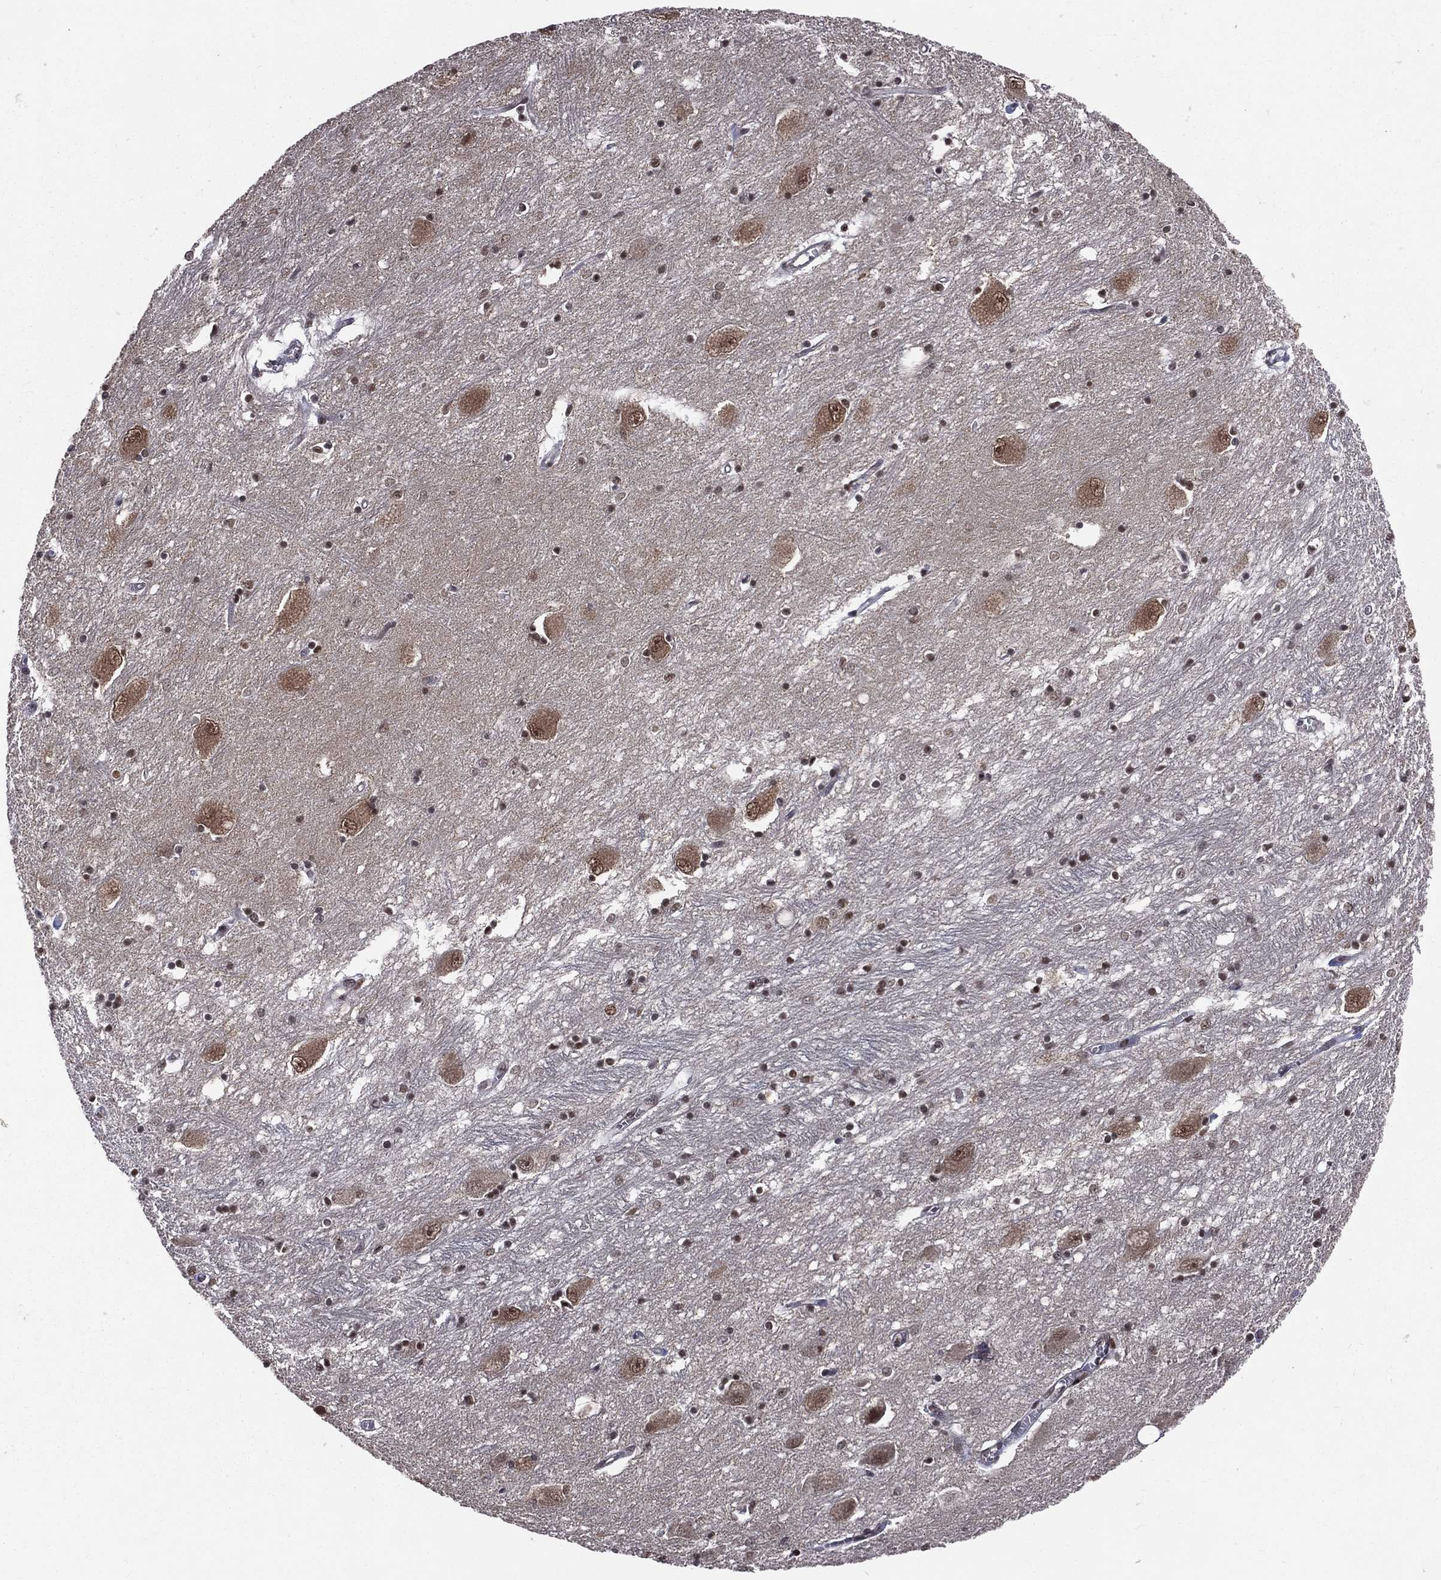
{"staining": {"intensity": "strong", "quantity": ">75%", "location": "nuclear"}, "tissue": "caudate", "cell_type": "Glial cells", "image_type": "normal", "snomed": [{"axis": "morphology", "description": "Normal tissue, NOS"}, {"axis": "topography", "description": "Lateral ventricle wall"}], "caption": "Immunohistochemistry photomicrograph of normal caudate: human caudate stained using IHC reveals high levels of strong protein expression localized specifically in the nuclear of glial cells, appearing as a nuclear brown color.", "gene": "SMC3", "patient": {"sex": "male", "age": 54}}